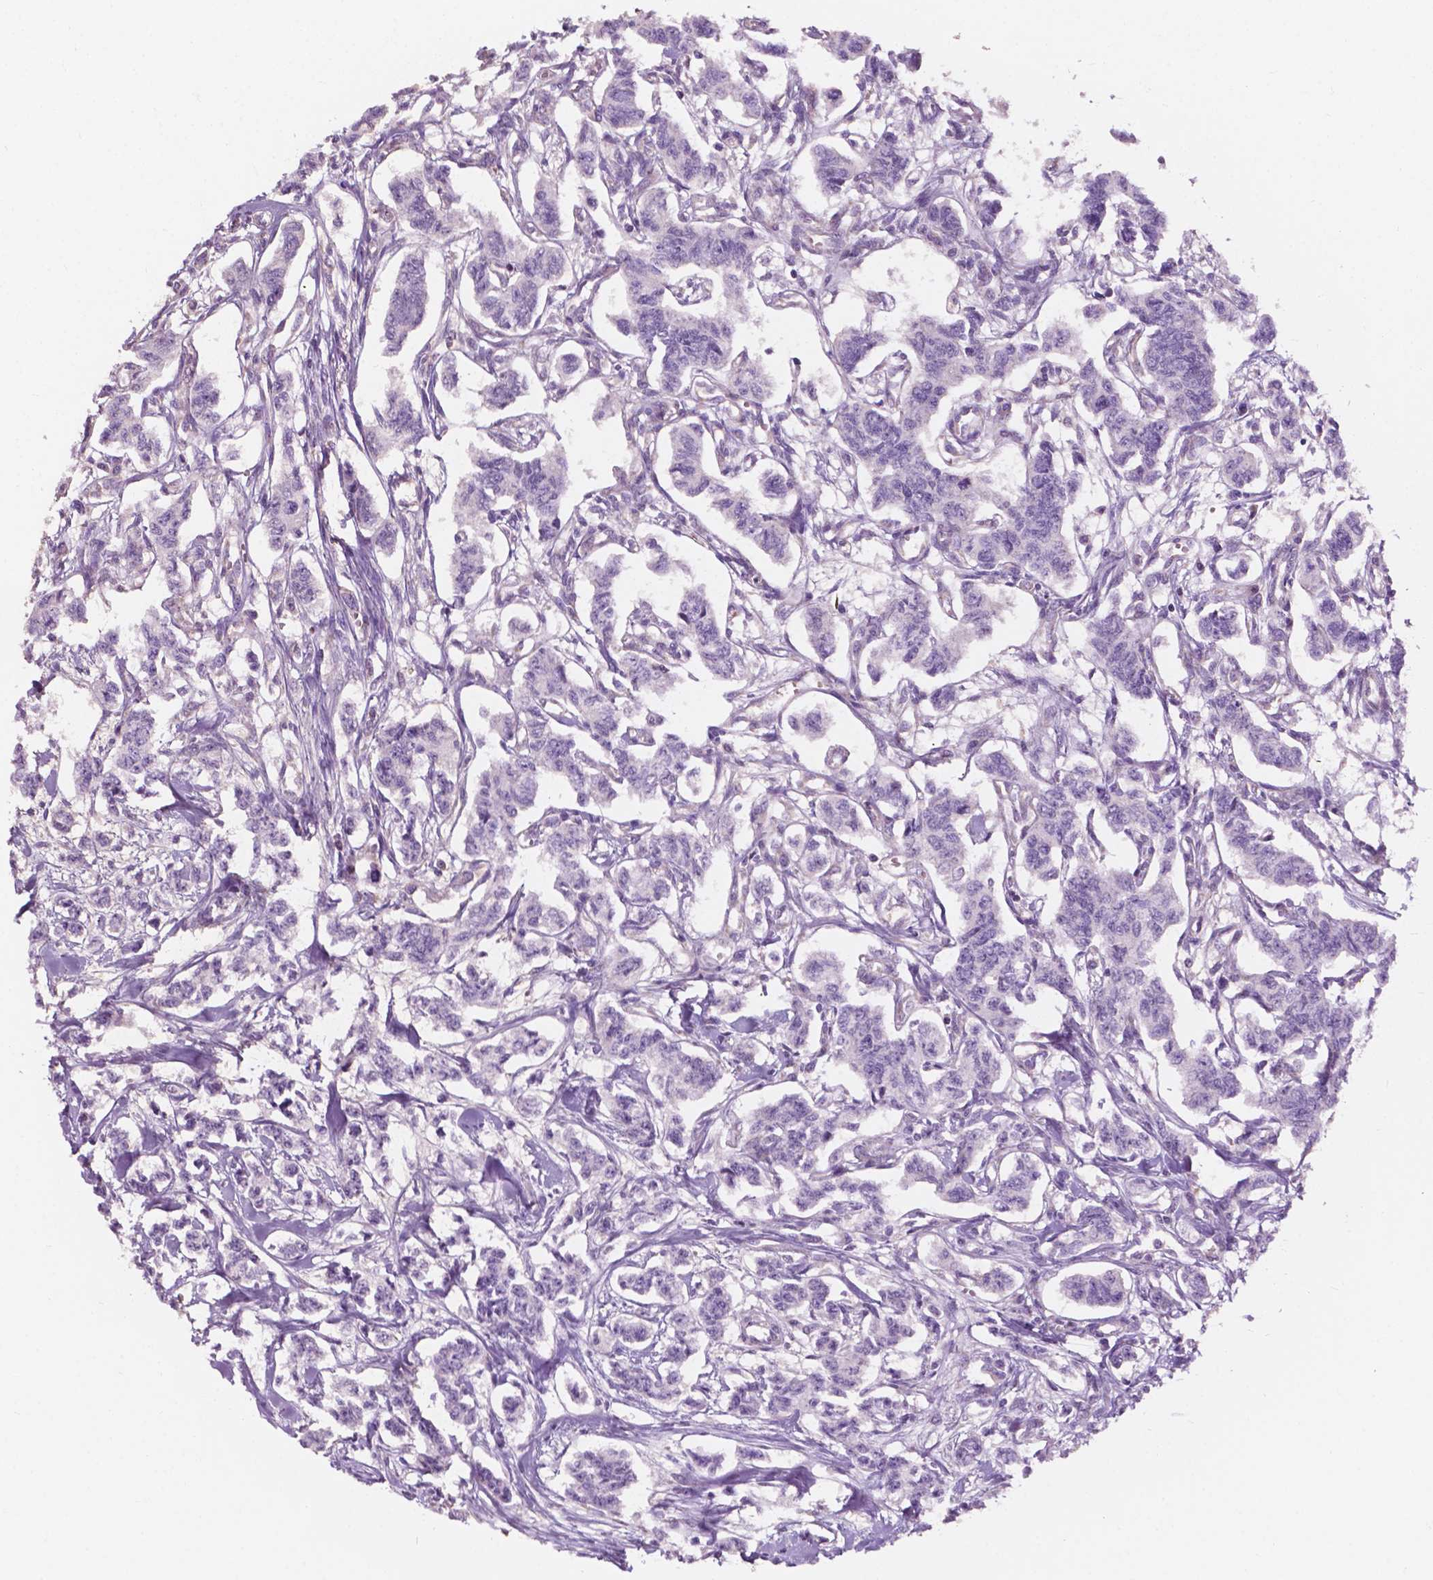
{"staining": {"intensity": "negative", "quantity": "none", "location": "none"}, "tissue": "carcinoid", "cell_type": "Tumor cells", "image_type": "cancer", "snomed": [{"axis": "morphology", "description": "Carcinoid, malignant, NOS"}, {"axis": "topography", "description": "Kidney"}], "caption": "Human carcinoid (malignant) stained for a protein using immunohistochemistry demonstrates no staining in tumor cells.", "gene": "NDUFS1", "patient": {"sex": "female", "age": 41}}